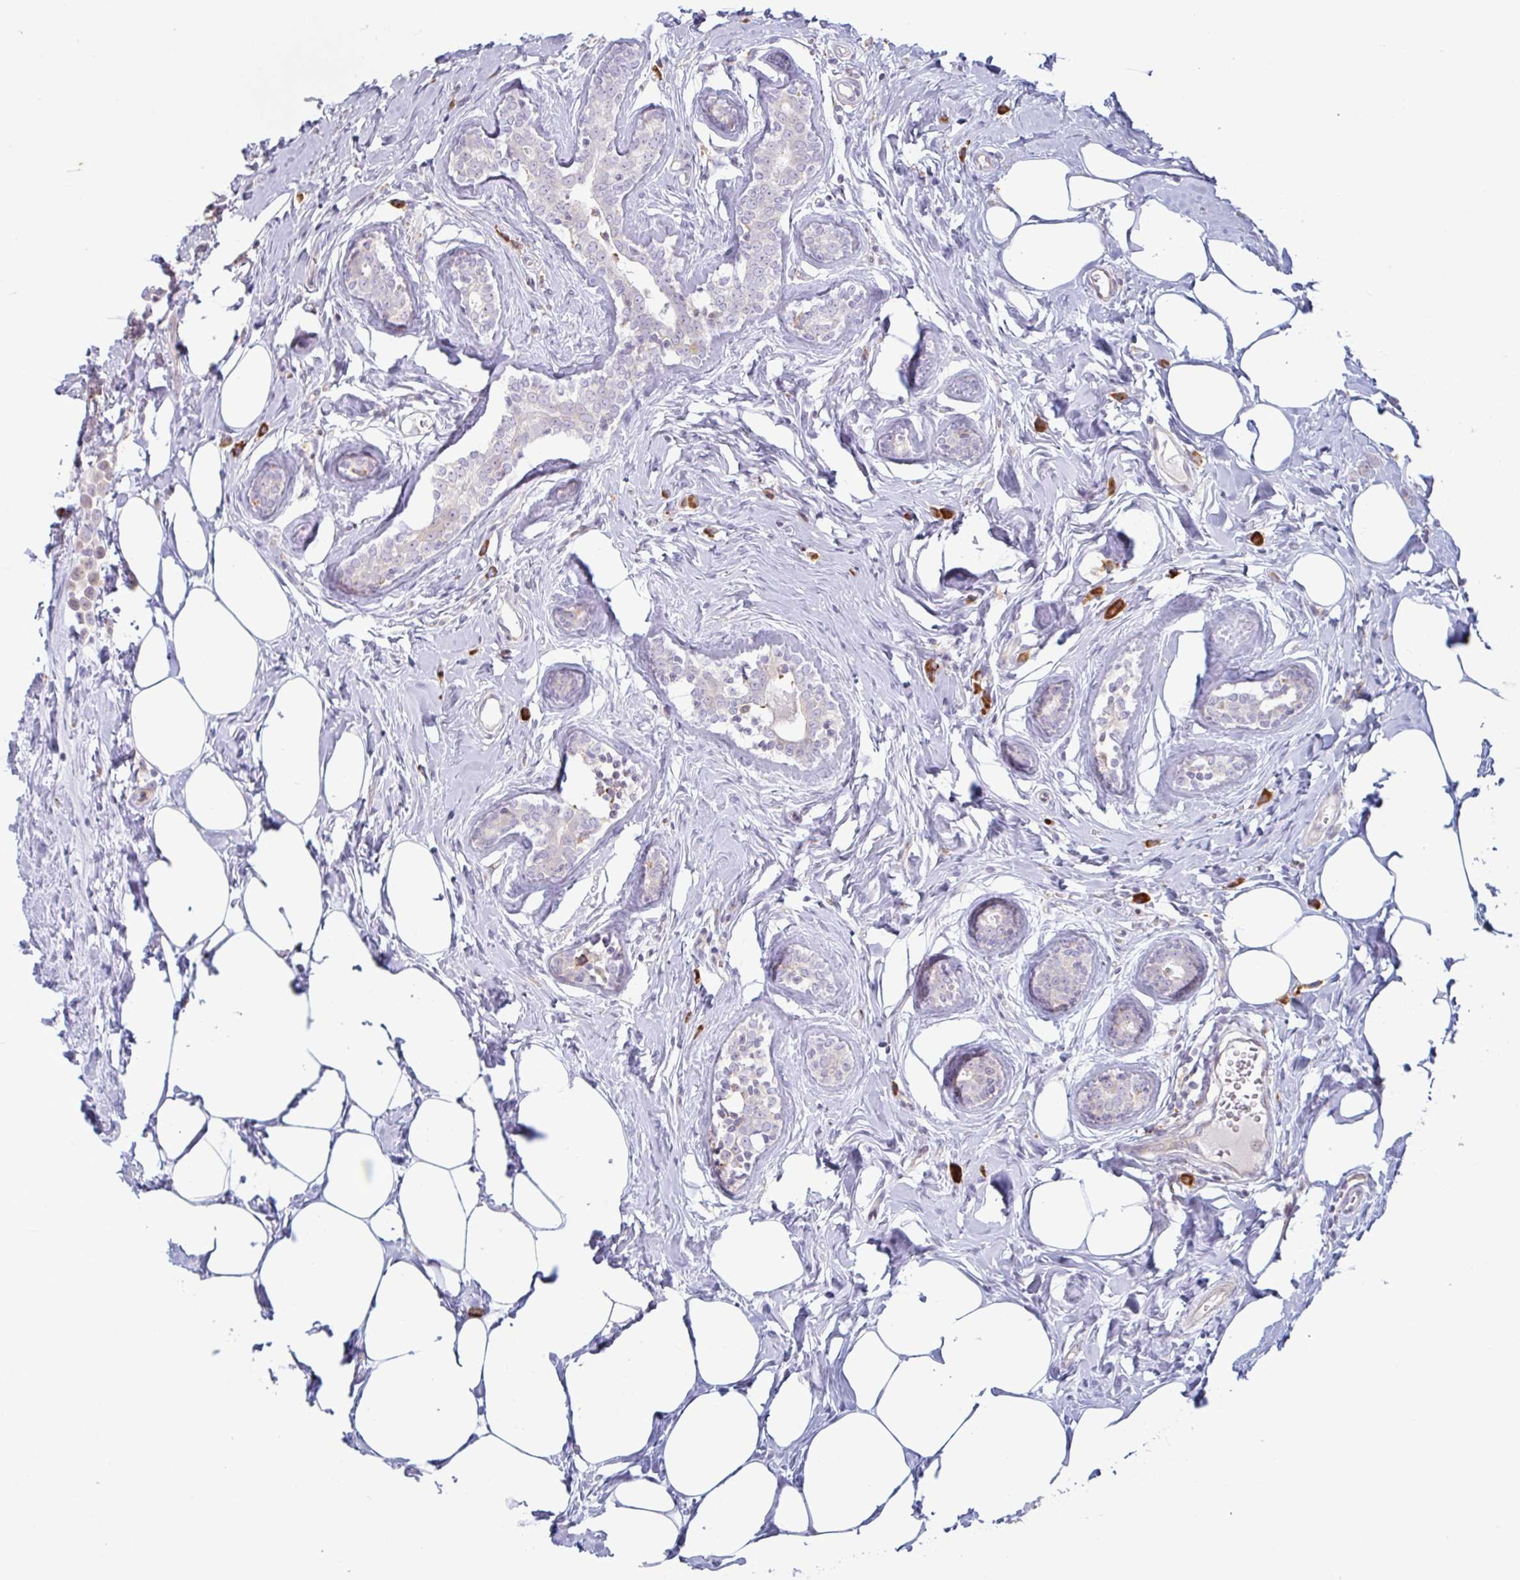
{"staining": {"intensity": "negative", "quantity": "none", "location": "none"}, "tissue": "breast cancer", "cell_type": "Tumor cells", "image_type": "cancer", "snomed": [{"axis": "morphology", "description": "Duct carcinoma"}, {"axis": "topography", "description": "Breast"}], "caption": "Immunohistochemistry (IHC) of invasive ductal carcinoma (breast) shows no positivity in tumor cells.", "gene": "RIT1", "patient": {"sex": "female", "age": 80}}